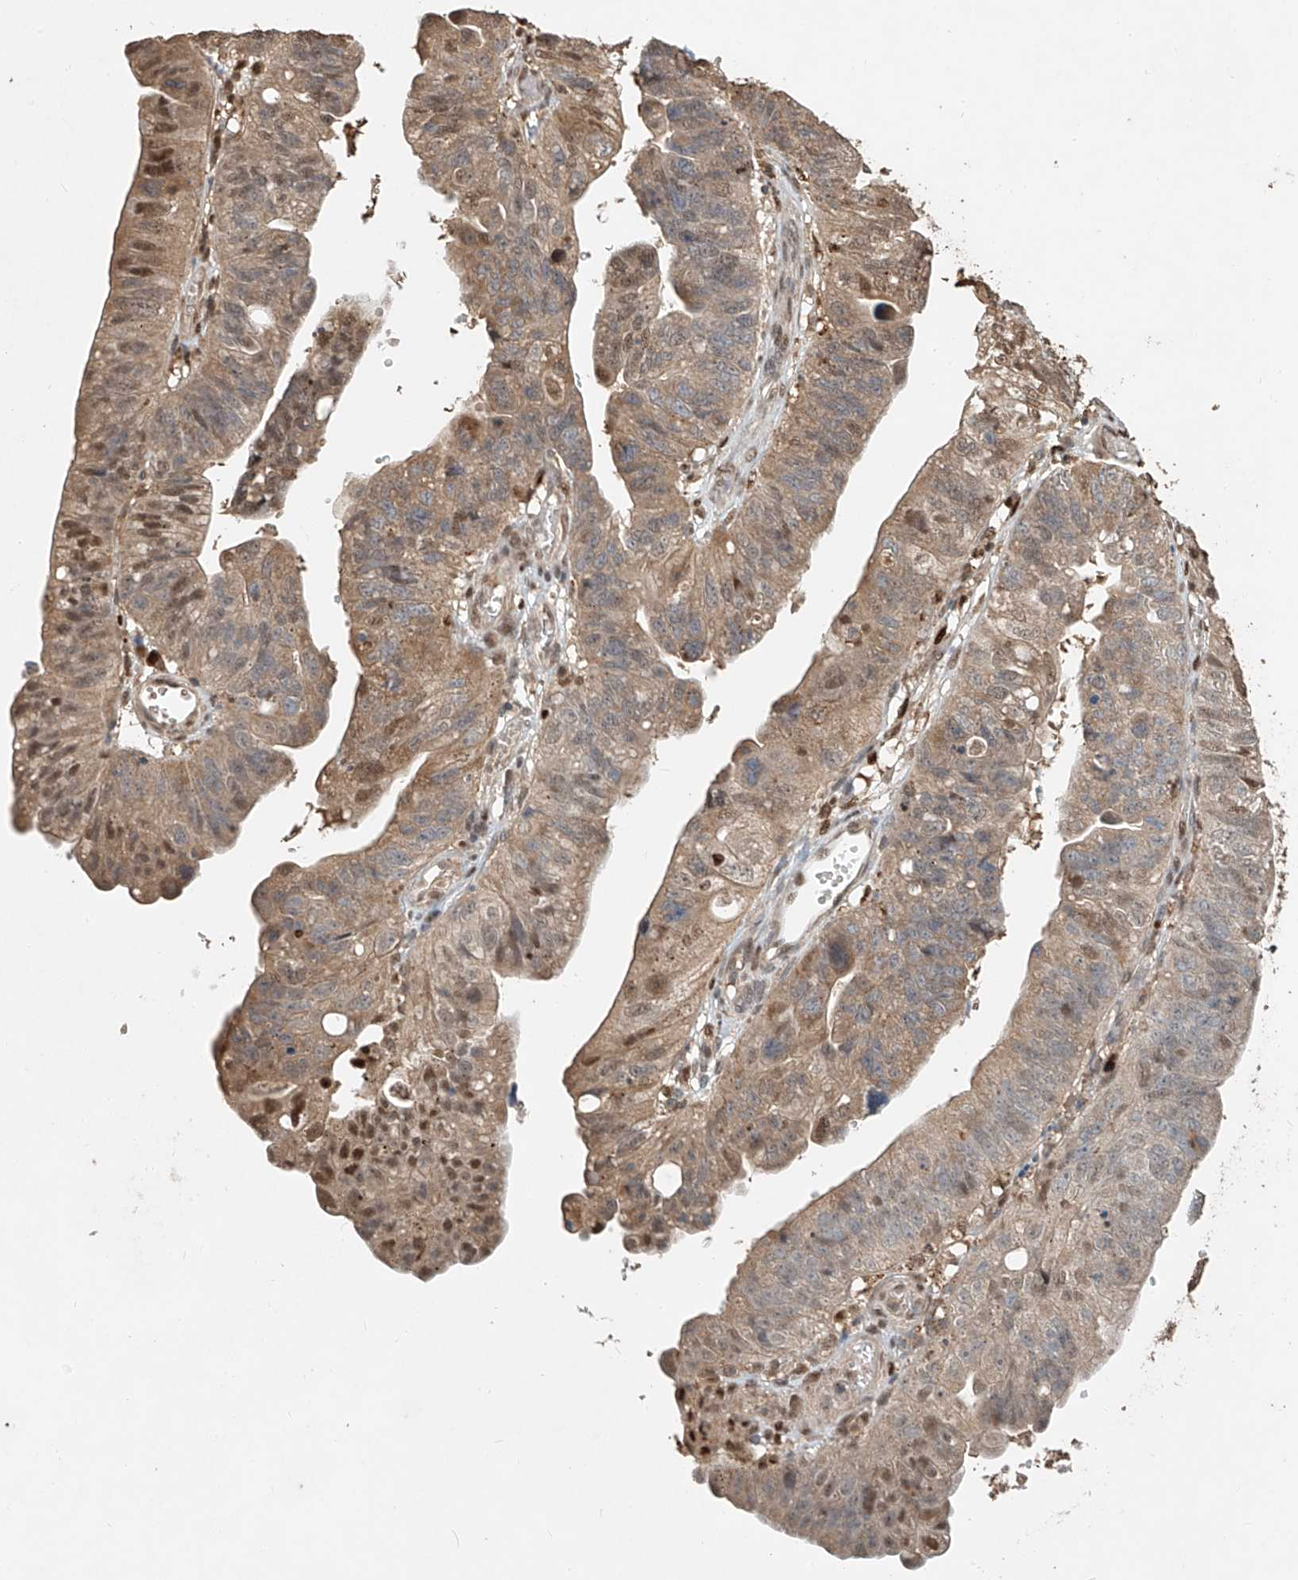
{"staining": {"intensity": "weak", "quantity": ">75%", "location": "cytoplasmic/membranous,nuclear"}, "tissue": "stomach cancer", "cell_type": "Tumor cells", "image_type": "cancer", "snomed": [{"axis": "morphology", "description": "Adenocarcinoma, NOS"}, {"axis": "topography", "description": "Stomach"}], "caption": "Protein expression analysis of human stomach cancer (adenocarcinoma) reveals weak cytoplasmic/membranous and nuclear staining in about >75% of tumor cells. The staining was performed using DAB, with brown indicating positive protein expression. Nuclei are stained blue with hematoxylin.", "gene": "RMND1", "patient": {"sex": "male", "age": 59}}